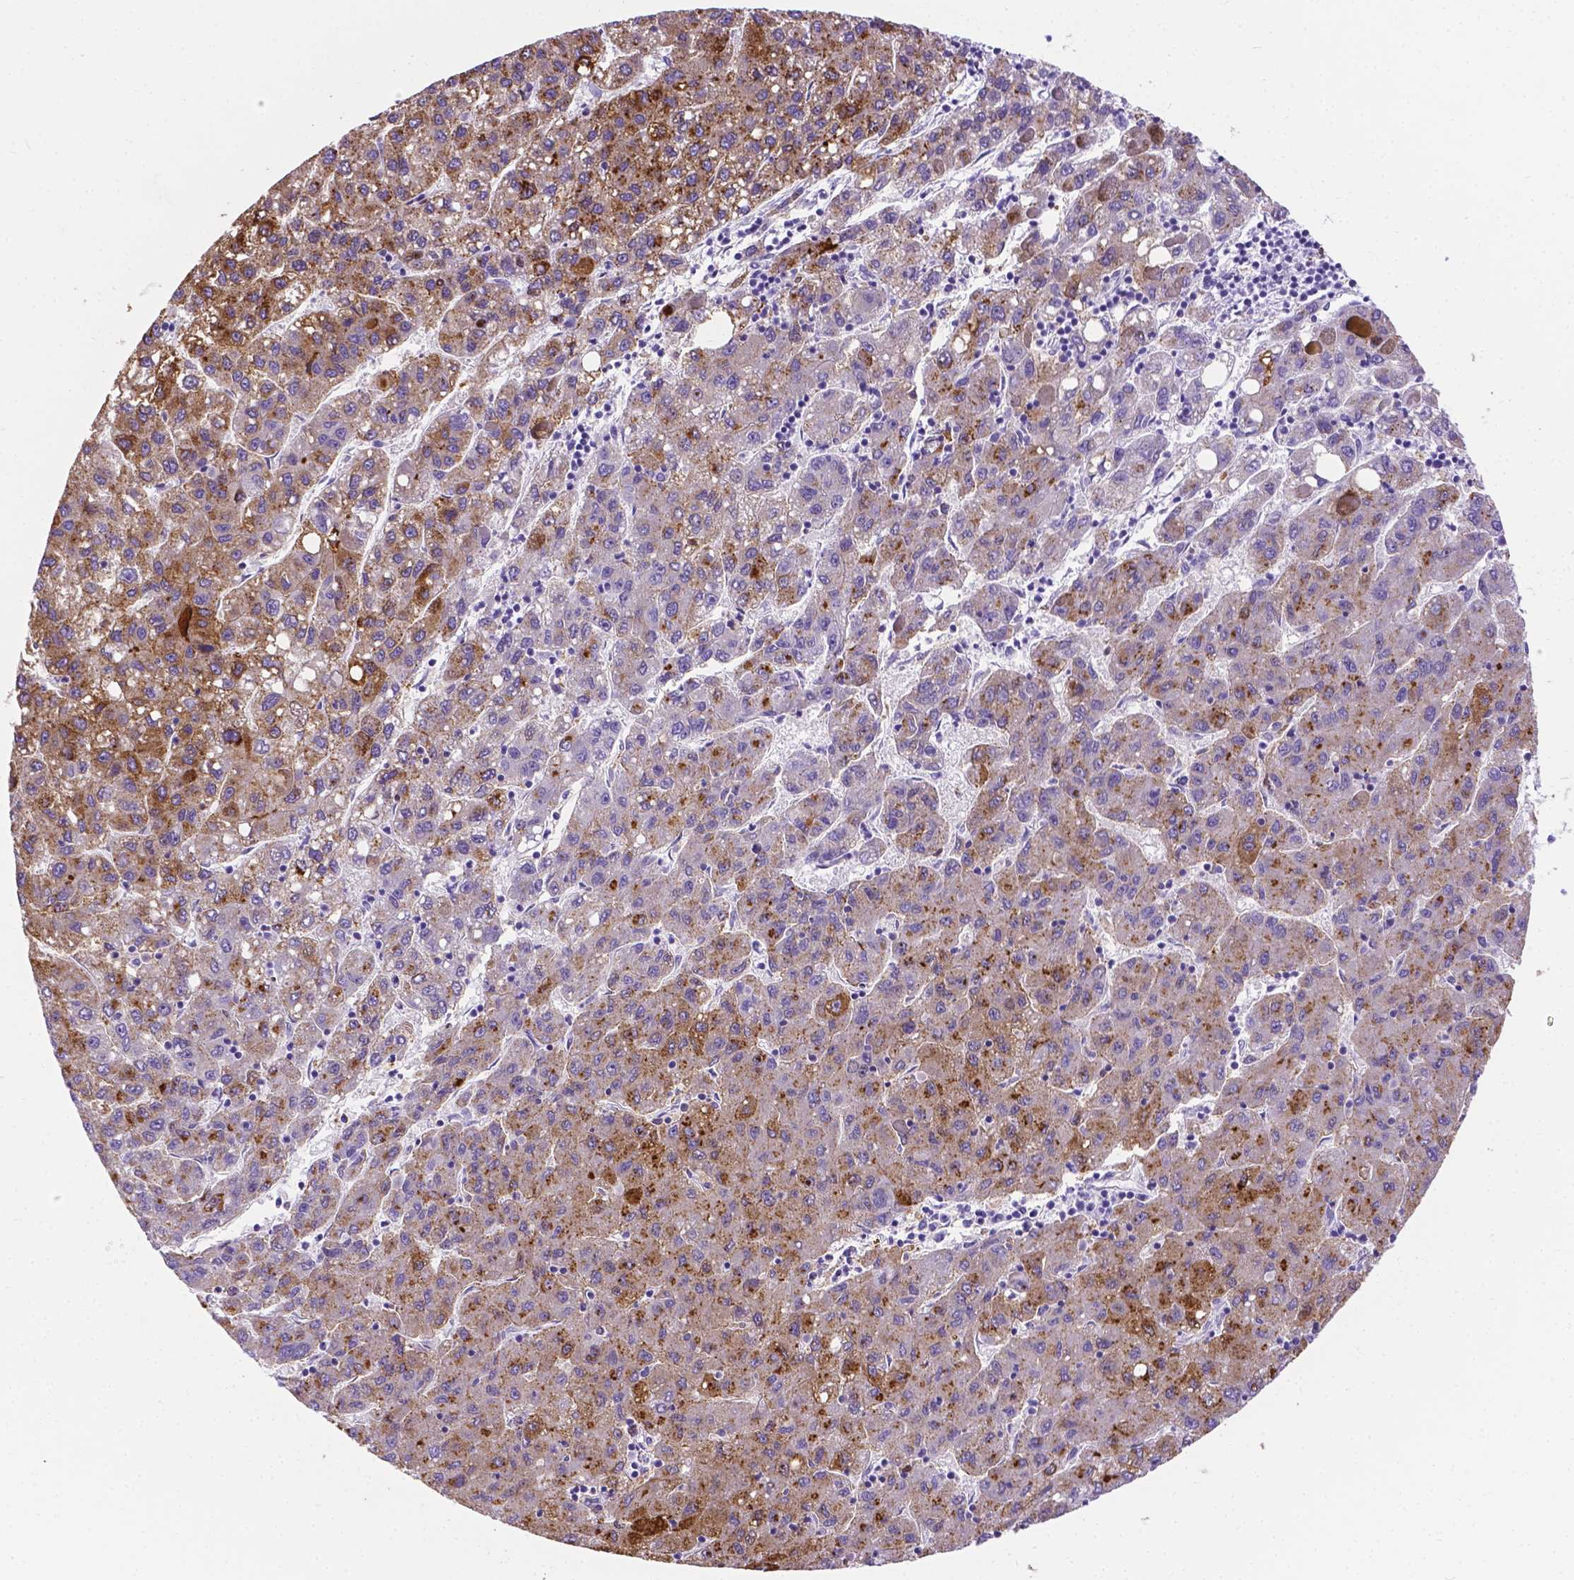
{"staining": {"intensity": "moderate", "quantity": "<25%", "location": "cytoplasmic/membranous"}, "tissue": "liver cancer", "cell_type": "Tumor cells", "image_type": "cancer", "snomed": [{"axis": "morphology", "description": "Carcinoma, Hepatocellular, NOS"}, {"axis": "topography", "description": "Liver"}], "caption": "IHC (DAB) staining of human hepatocellular carcinoma (liver) displays moderate cytoplasmic/membranous protein positivity in approximately <25% of tumor cells.", "gene": "APOE", "patient": {"sex": "female", "age": 82}}